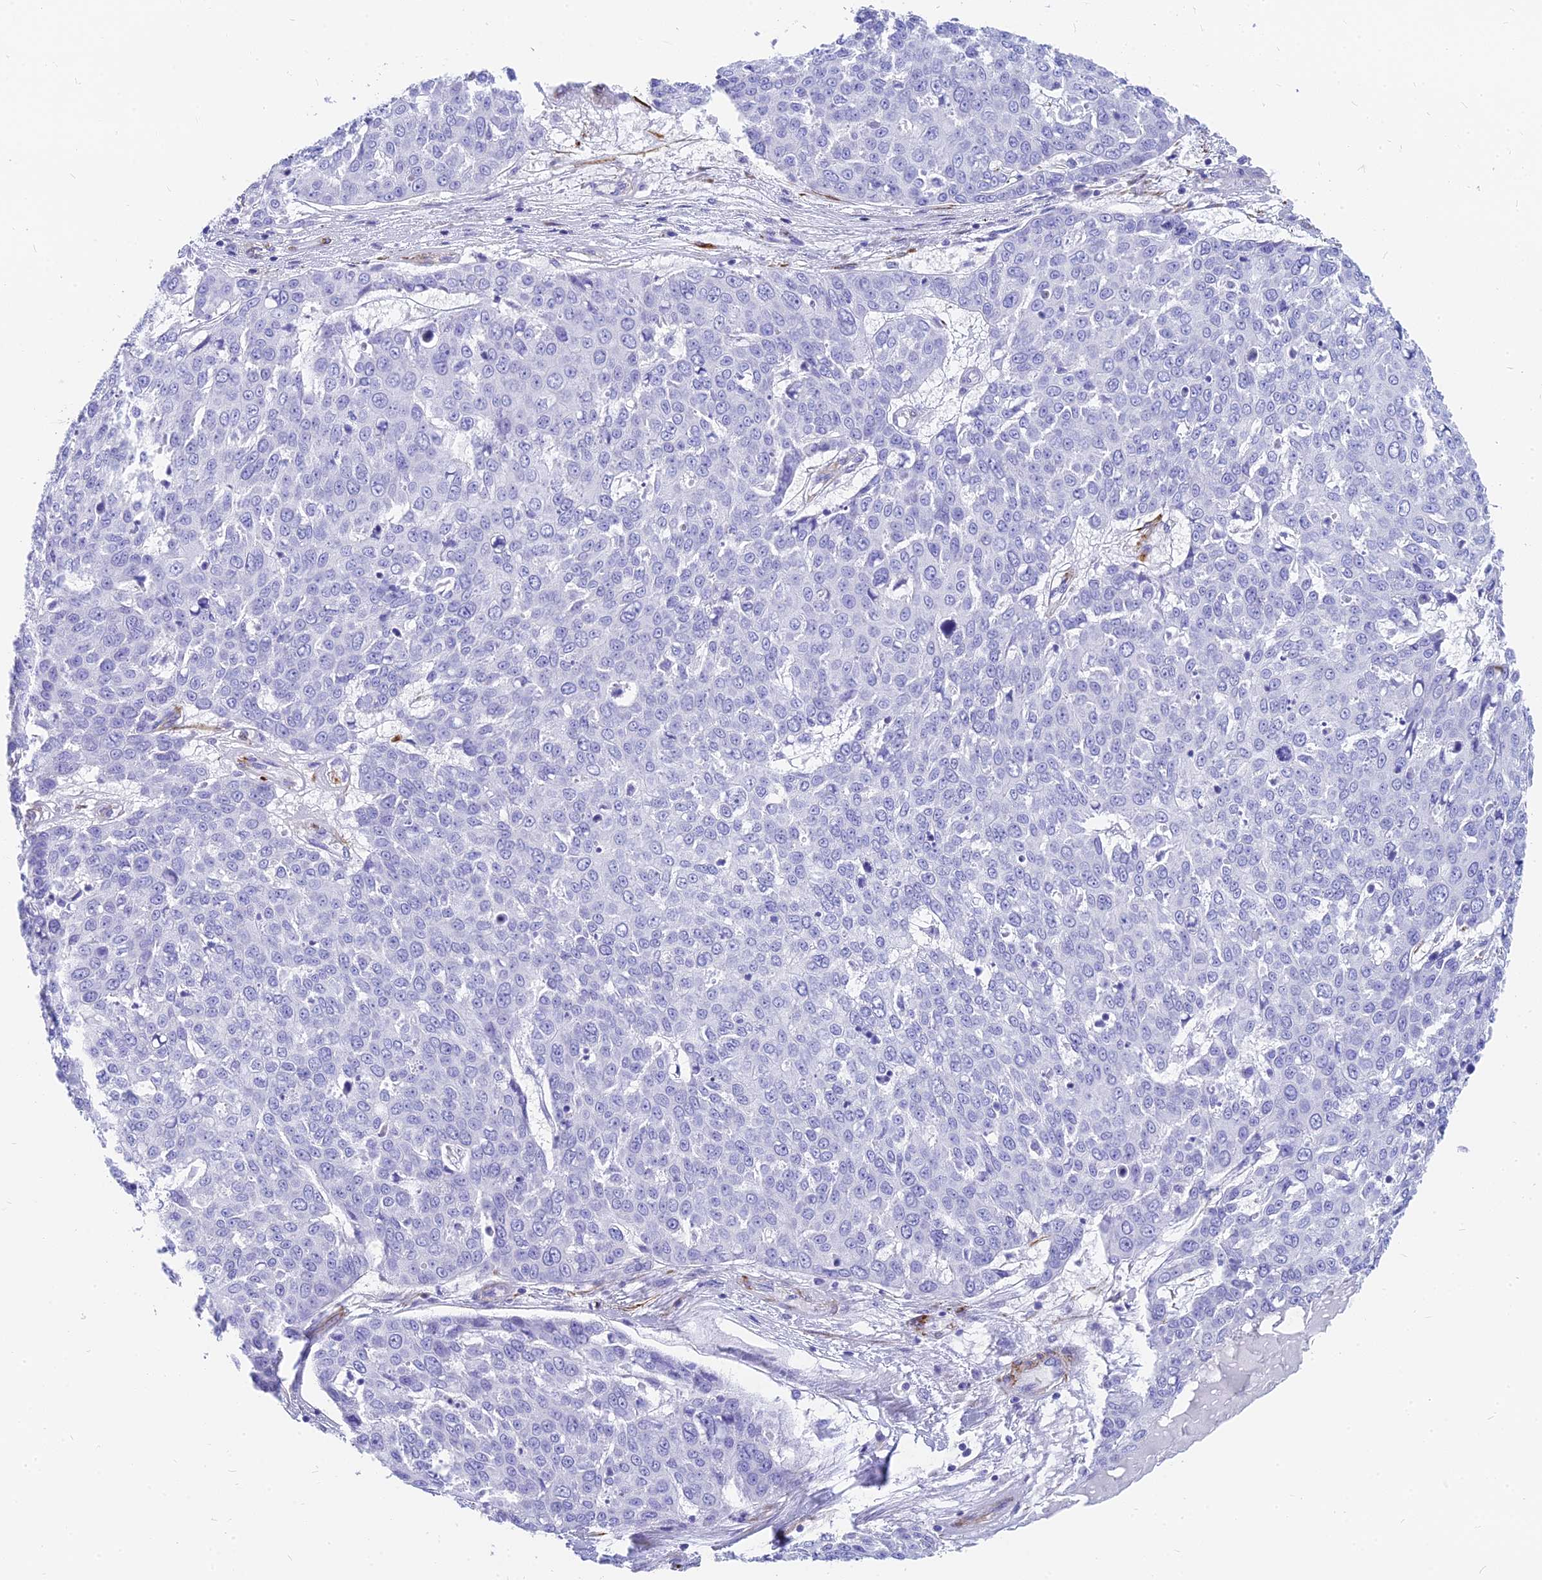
{"staining": {"intensity": "negative", "quantity": "none", "location": "none"}, "tissue": "skin cancer", "cell_type": "Tumor cells", "image_type": "cancer", "snomed": [{"axis": "morphology", "description": "Squamous cell carcinoma, NOS"}, {"axis": "topography", "description": "Skin"}], "caption": "Immunohistochemical staining of human skin cancer (squamous cell carcinoma) exhibits no significant positivity in tumor cells. (DAB (3,3'-diaminobenzidine) immunohistochemistry (IHC), high magnification).", "gene": "SLC36A2", "patient": {"sex": "male", "age": 71}}